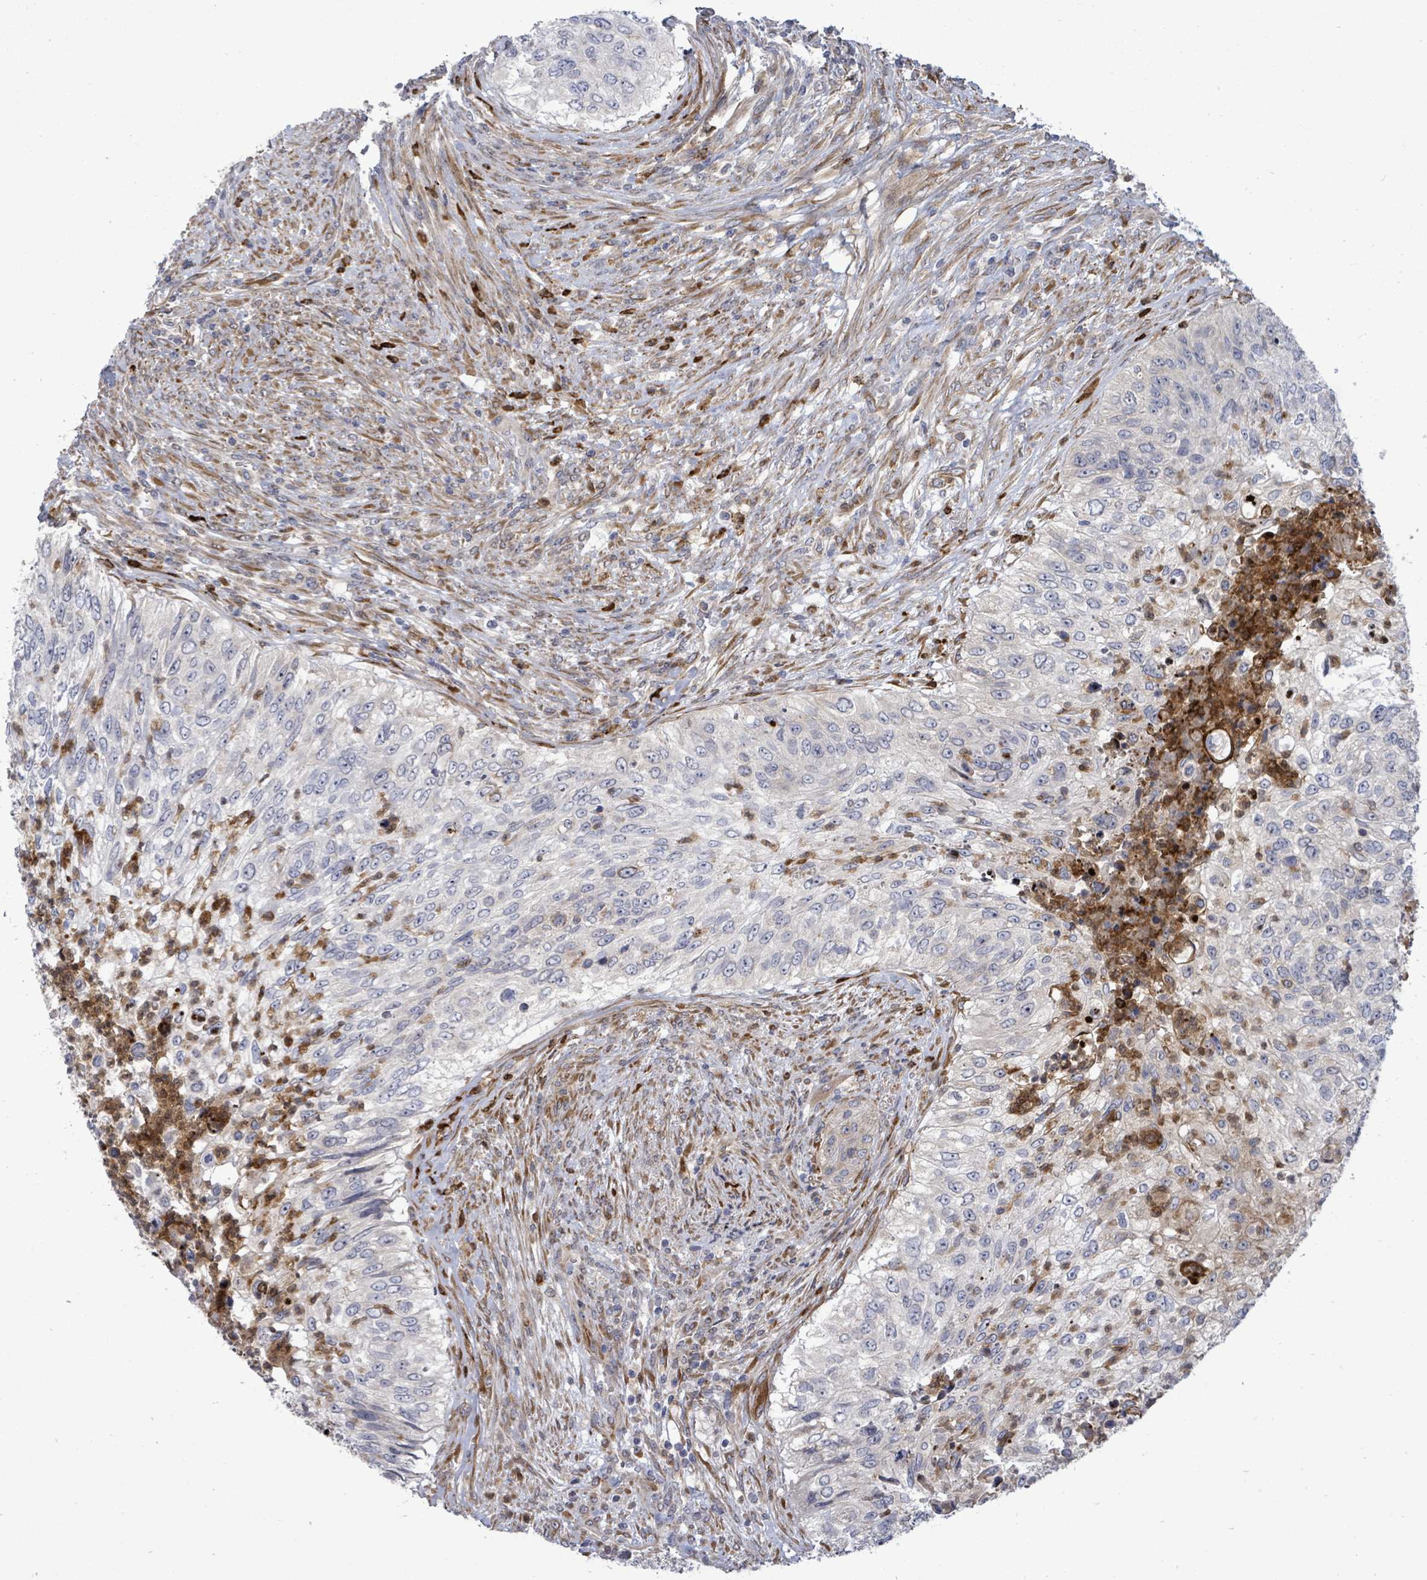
{"staining": {"intensity": "negative", "quantity": "none", "location": "none"}, "tissue": "urothelial cancer", "cell_type": "Tumor cells", "image_type": "cancer", "snomed": [{"axis": "morphology", "description": "Urothelial carcinoma, High grade"}, {"axis": "topography", "description": "Urinary bladder"}], "caption": "Immunohistochemistry of urothelial cancer demonstrates no positivity in tumor cells.", "gene": "SAR1A", "patient": {"sex": "female", "age": 60}}